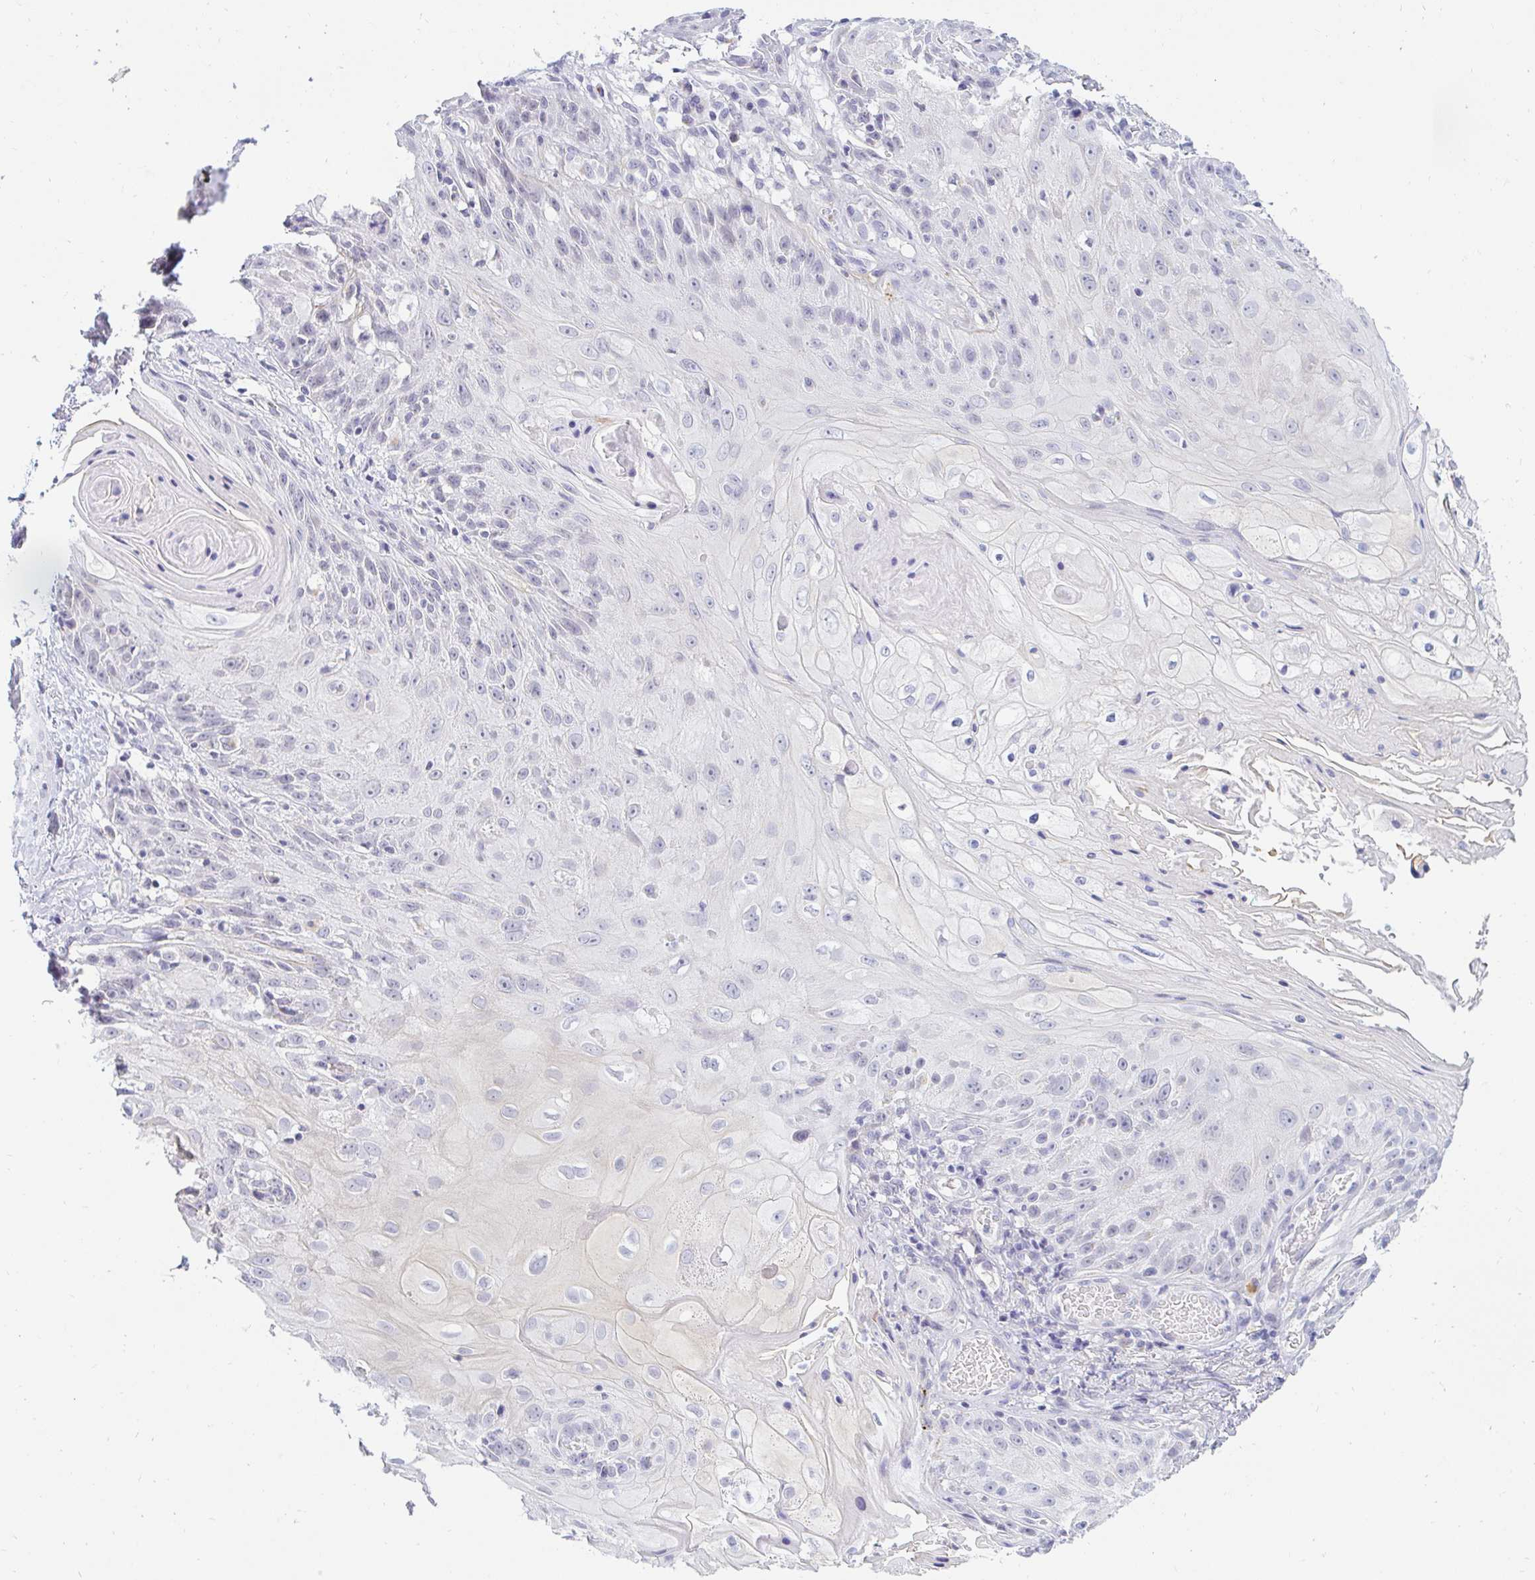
{"staining": {"intensity": "negative", "quantity": "none", "location": "none"}, "tissue": "skin cancer", "cell_type": "Tumor cells", "image_type": "cancer", "snomed": [{"axis": "morphology", "description": "Squamous cell carcinoma, NOS"}, {"axis": "topography", "description": "Skin"}, {"axis": "topography", "description": "Vulva"}], "caption": "High magnification brightfield microscopy of squamous cell carcinoma (skin) stained with DAB (3,3'-diaminobenzidine) (brown) and counterstained with hematoxylin (blue): tumor cells show no significant positivity.", "gene": "OR51D1", "patient": {"sex": "female", "age": 76}}